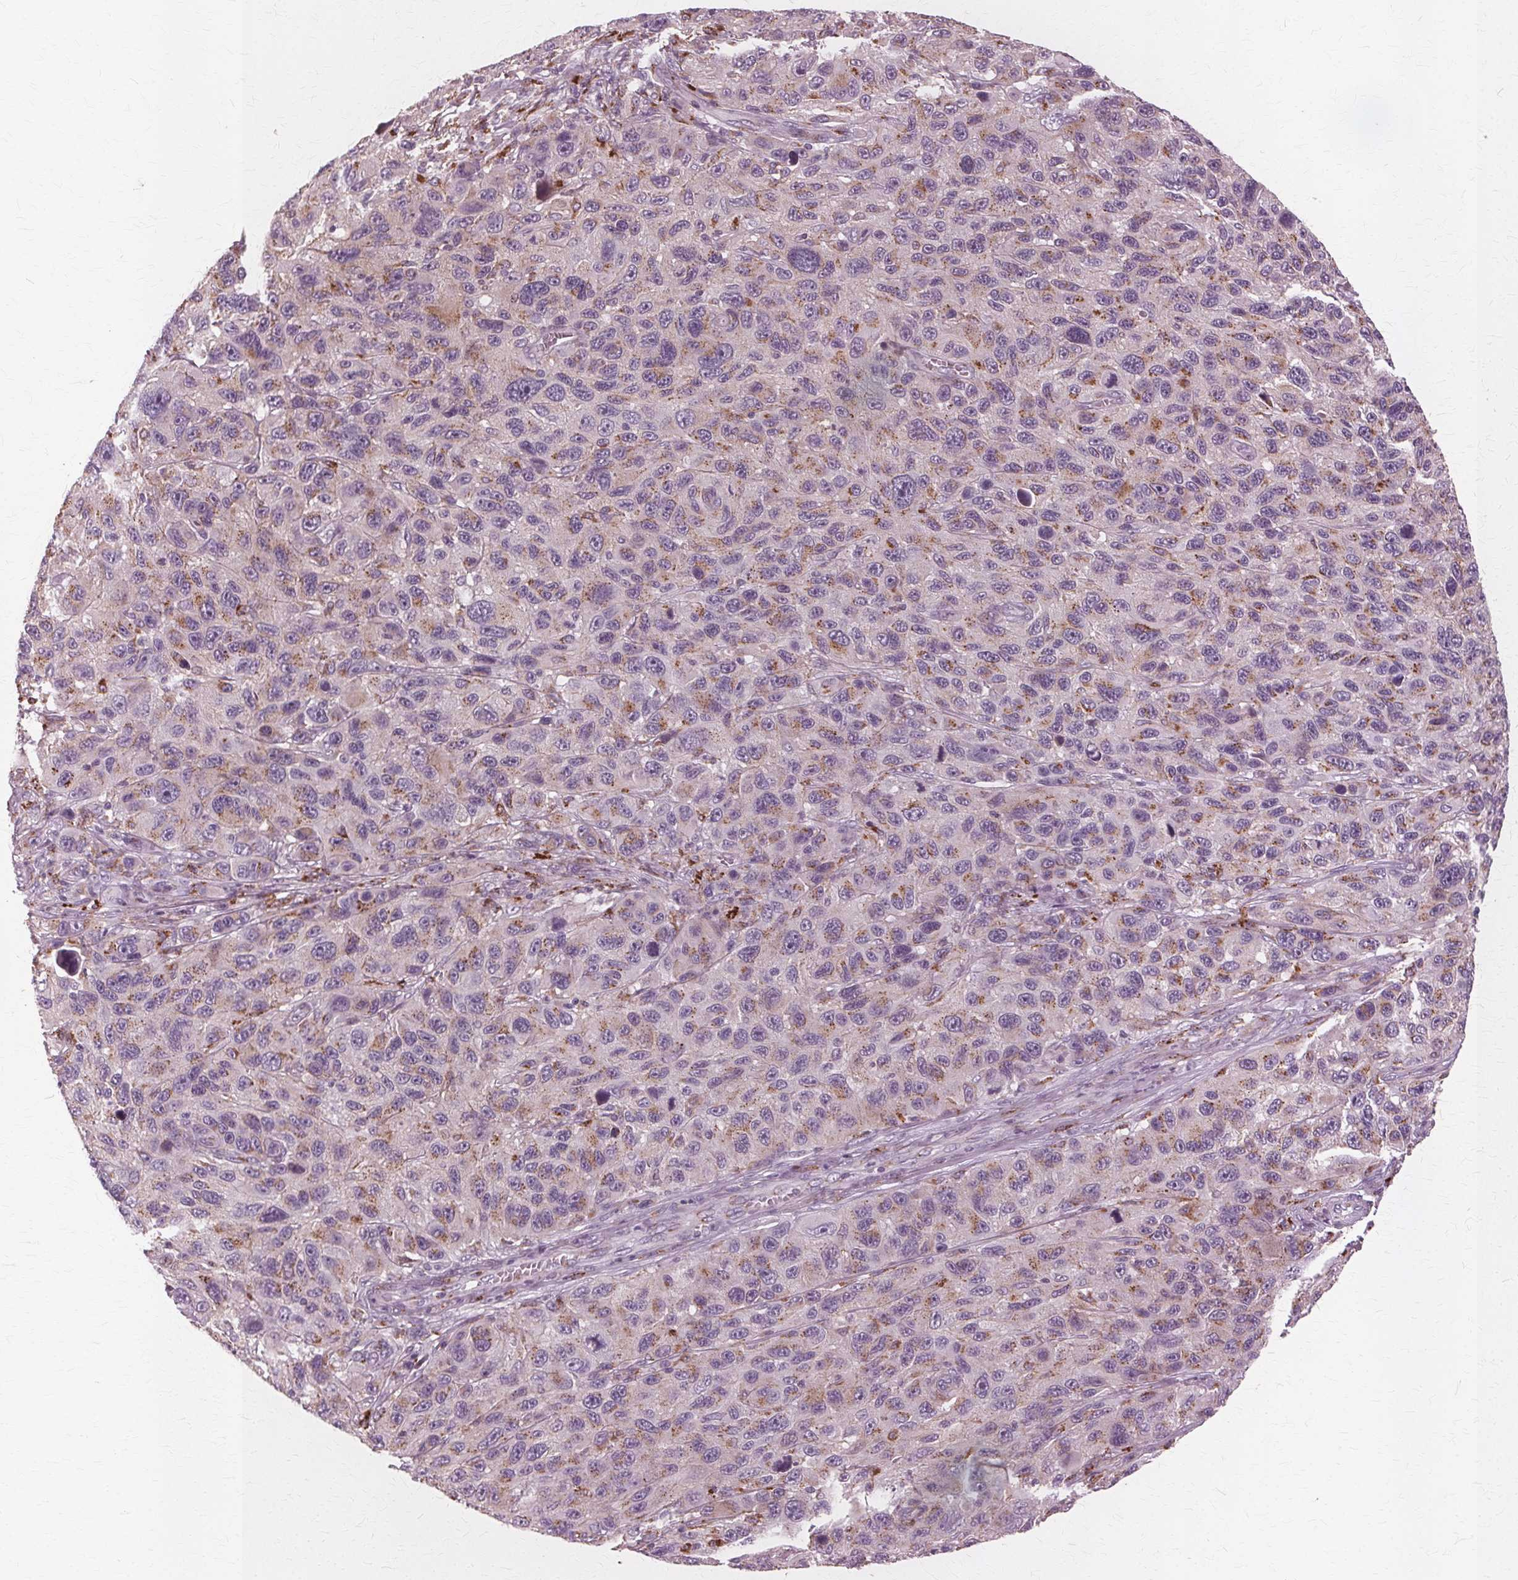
{"staining": {"intensity": "weak", "quantity": "25%-75%", "location": "cytoplasmic/membranous"}, "tissue": "melanoma", "cell_type": "Tumor cells", "image_type": "cancer", "snomed": [{"axis": "morphology", "description": "Malignant melanoma, NOS"}, {"axis": "topography", "description": "Skin"}], "caption": "Malignant melanoma tissue shows weak cytoplasmic/membranous staining in about 25%-75% of tumor cells, visualized by immunohistochemistry.", "gene": "DNASE2", "patient": {"sex": "male", "age": 53}}